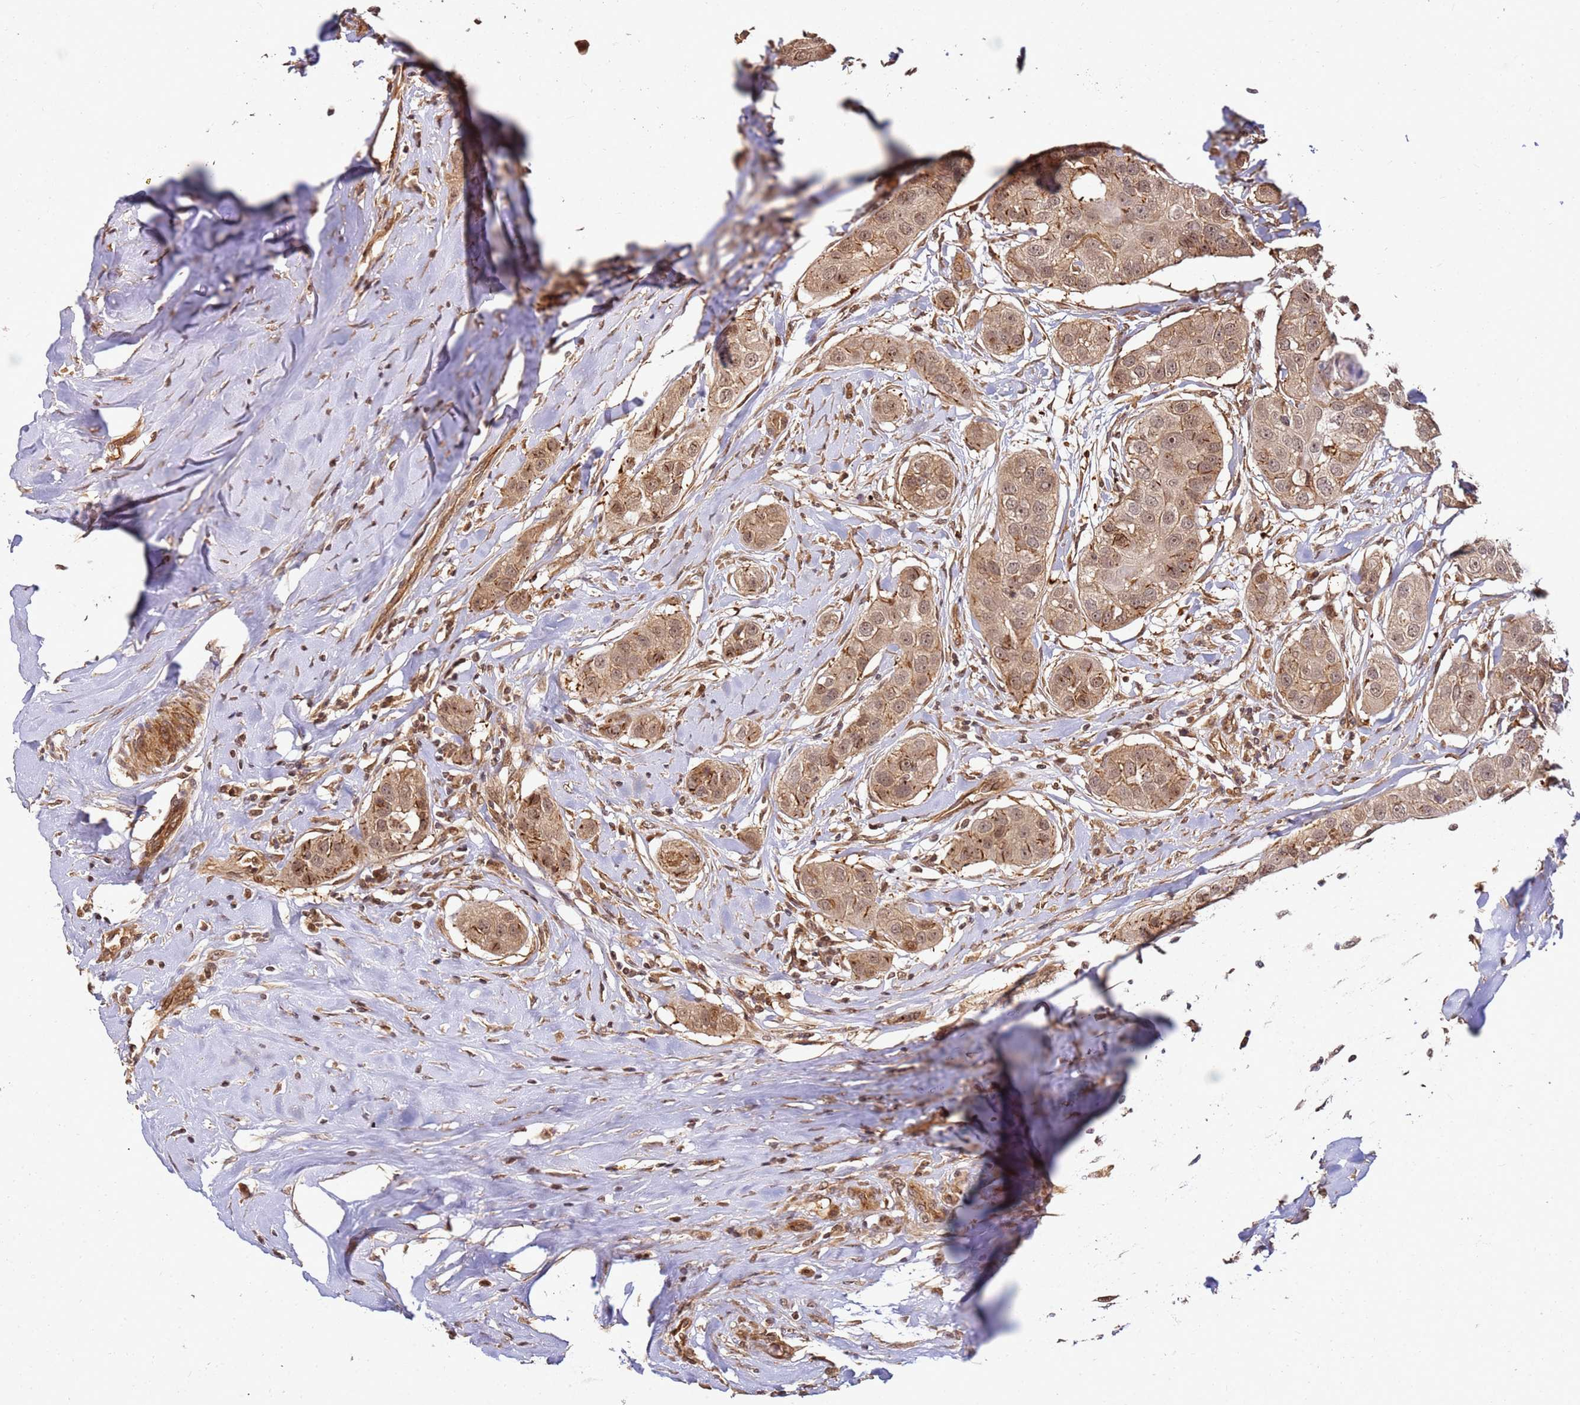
{"staining": {"intensity": "moderate", "quantity": ">75%", "location": "cytoplasmic/membranous,nuclear"}, "tissue": "head and neck cancer", "cell_type": "Tumor cells", "image_type": "cancer", "snomed": [{"axis": "morphology", "description": "Normal tissue, NOS"}, {"axis": "morphology", "description": "Squamous cell carcinoma, NOS"}, {"axis": "topography", "description": "Skeletal muscle"}, {"axis": "topography", "description": "Head-Neck"}], "caption": "An IHC image of neoplastic tissue is shown. Protein staining in brown labels moderate cytoplasmic/membranous and nuclear positivity in head and neck squamous cell carcinoma within tumor cells.", "gene": "ST18", "patient": {"sex": "male", "age": 51}}